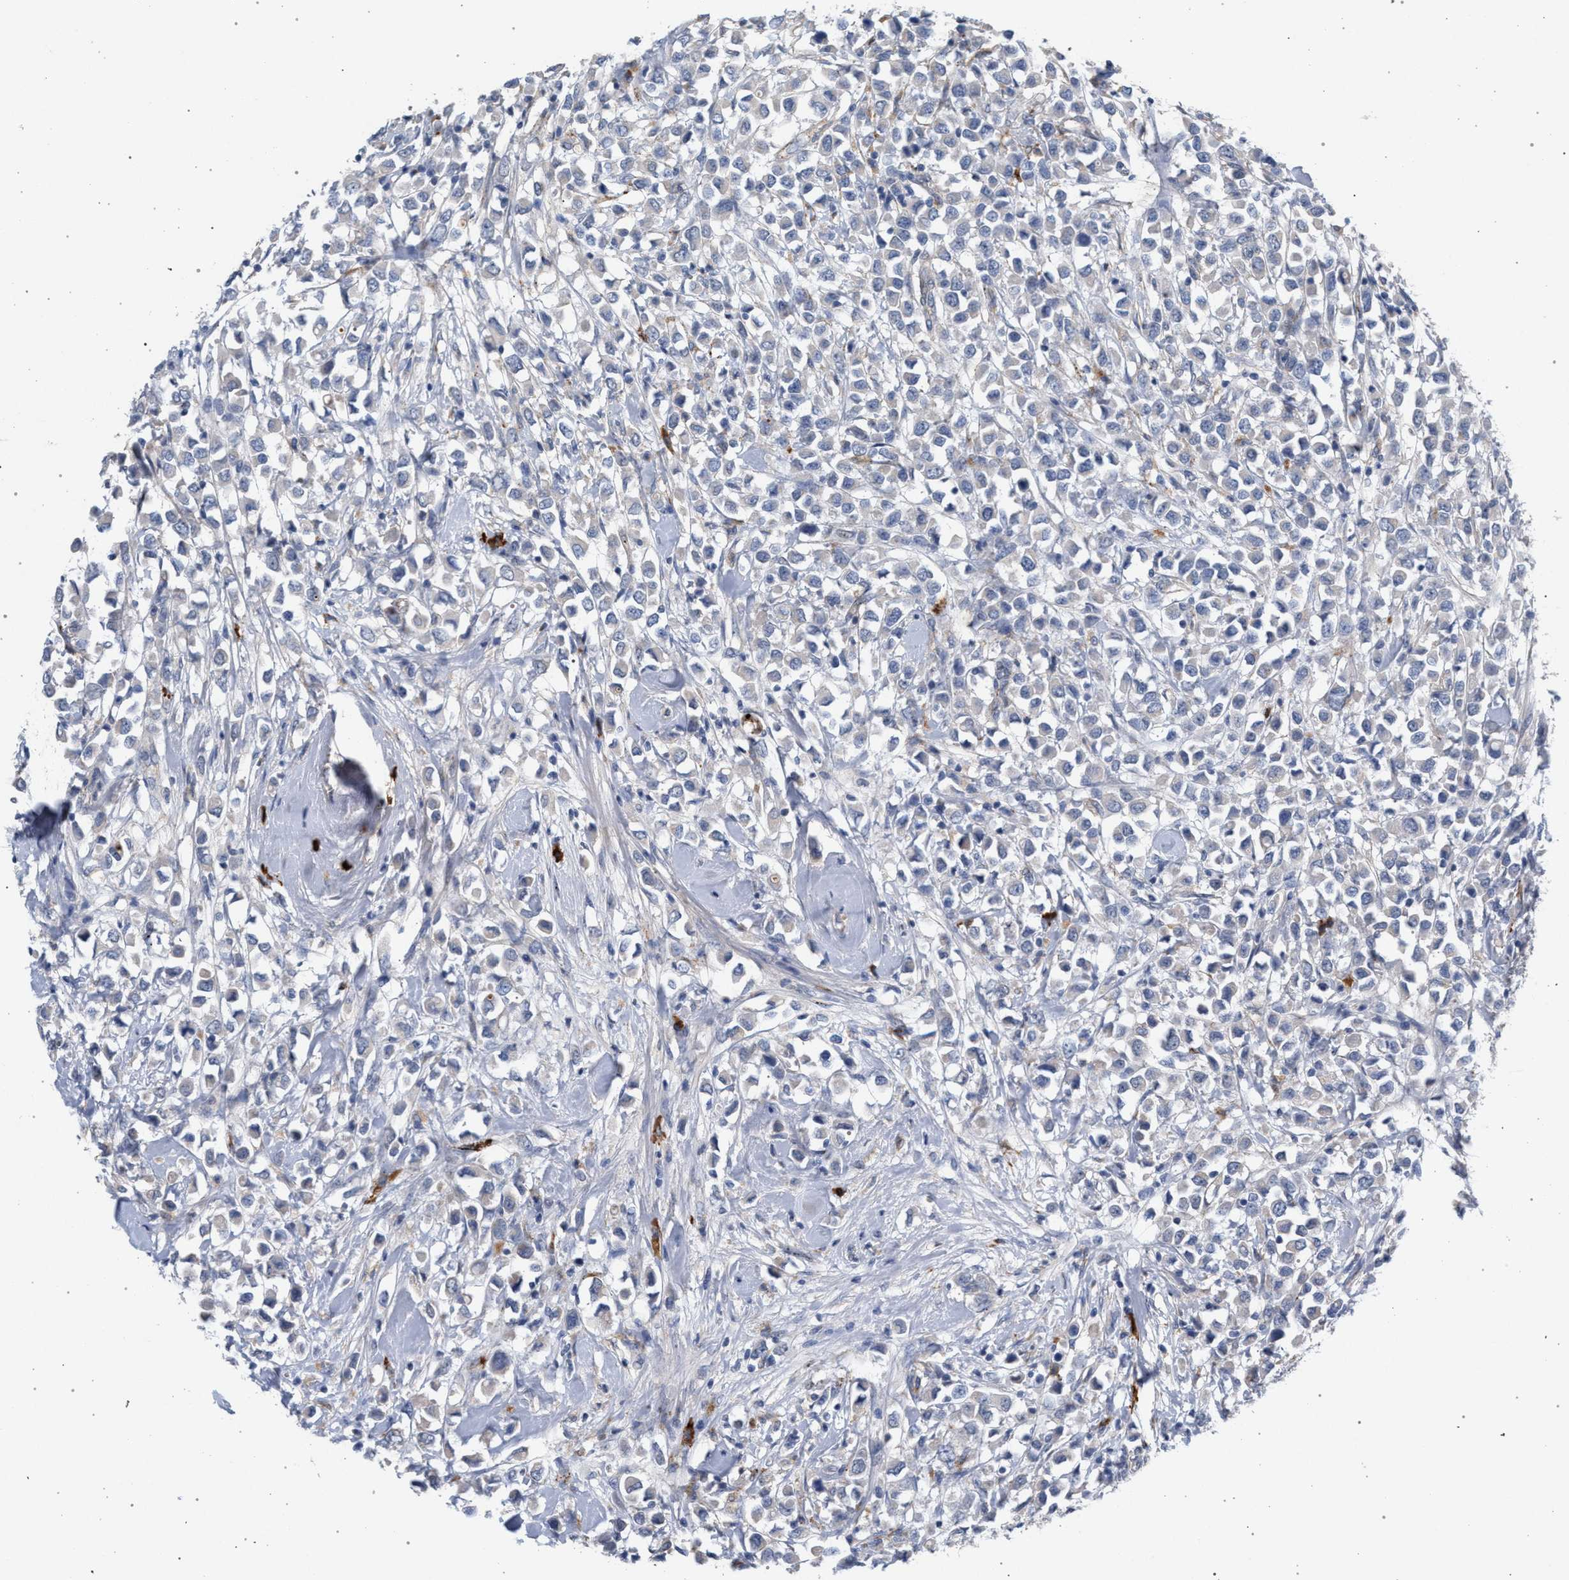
{"staining": {"intensity": "negative", "quantity": "none", "location": "none"}, "tissue": "breast cancer", "cell_type": "Tumor cells", "image_type": "cancer", "snomed": [{"axis": "morphology", "description": "Duct carcinoma"}, {"axis": "topography", "description": "Breast"}], "caption": "Breast cancer stained for a protein using IHC exhibits no staining tumor cells.", "gene": "MAMDC2", "patient": {"sex": "female", "age": 61}}